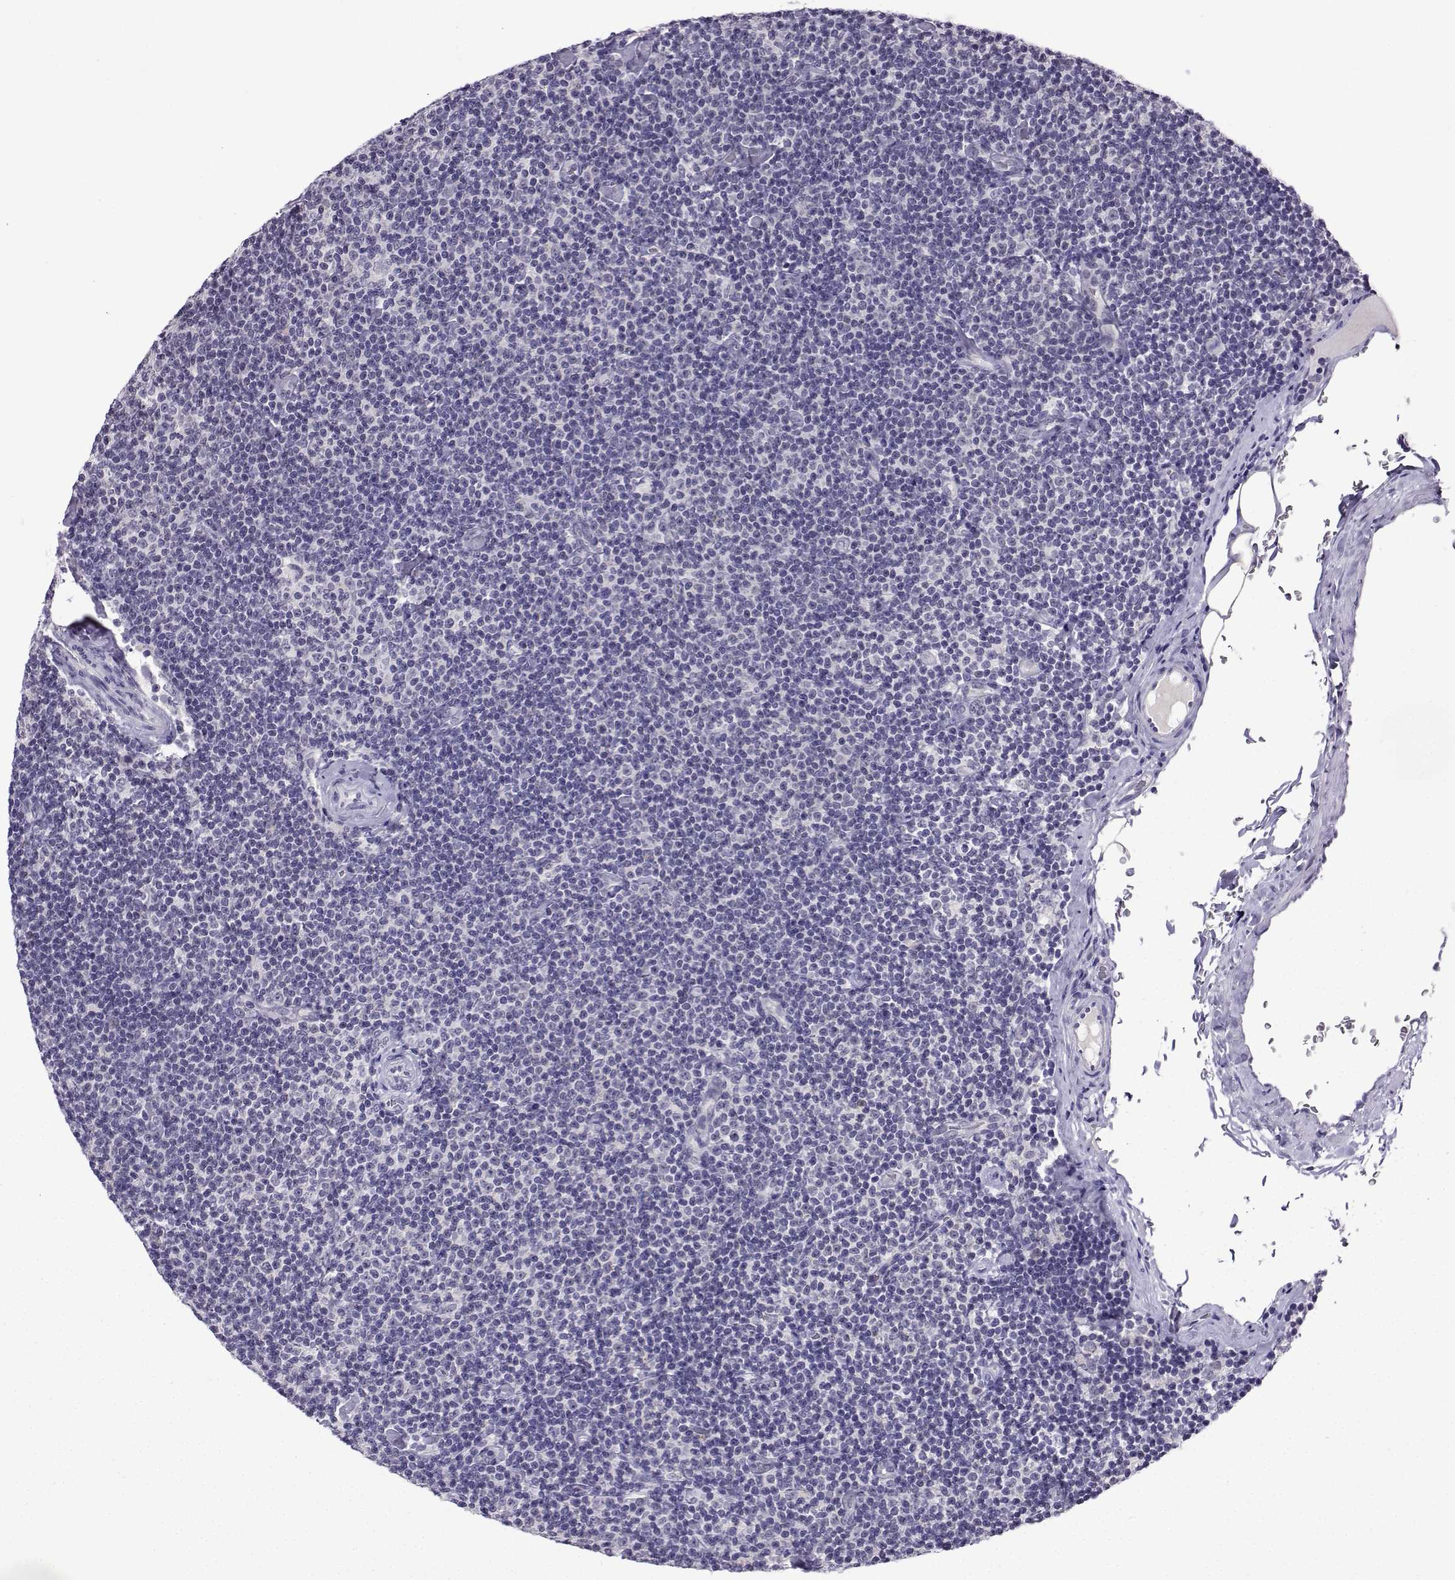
{"staining": {"intensity": "negative", "quantity": "none", "location": "none"}, "tissue": "lymphoma", "cell_type": "Tumor cells", "image_type": "cancer", "snomed": [{"axis": "morphology", "description": "Malignant lymphoma, non-Hodgkin's type, Low grade"}, {"axis": "topography", "description": "Lymph node"}], "caption": "A high-resolution histopathology image shows immunohistochemistry staining of lymphoma, which shows no significant staining in tumor cells.", "gene": "LRFN2", "patient": {"sex": "male", "age": 81}}